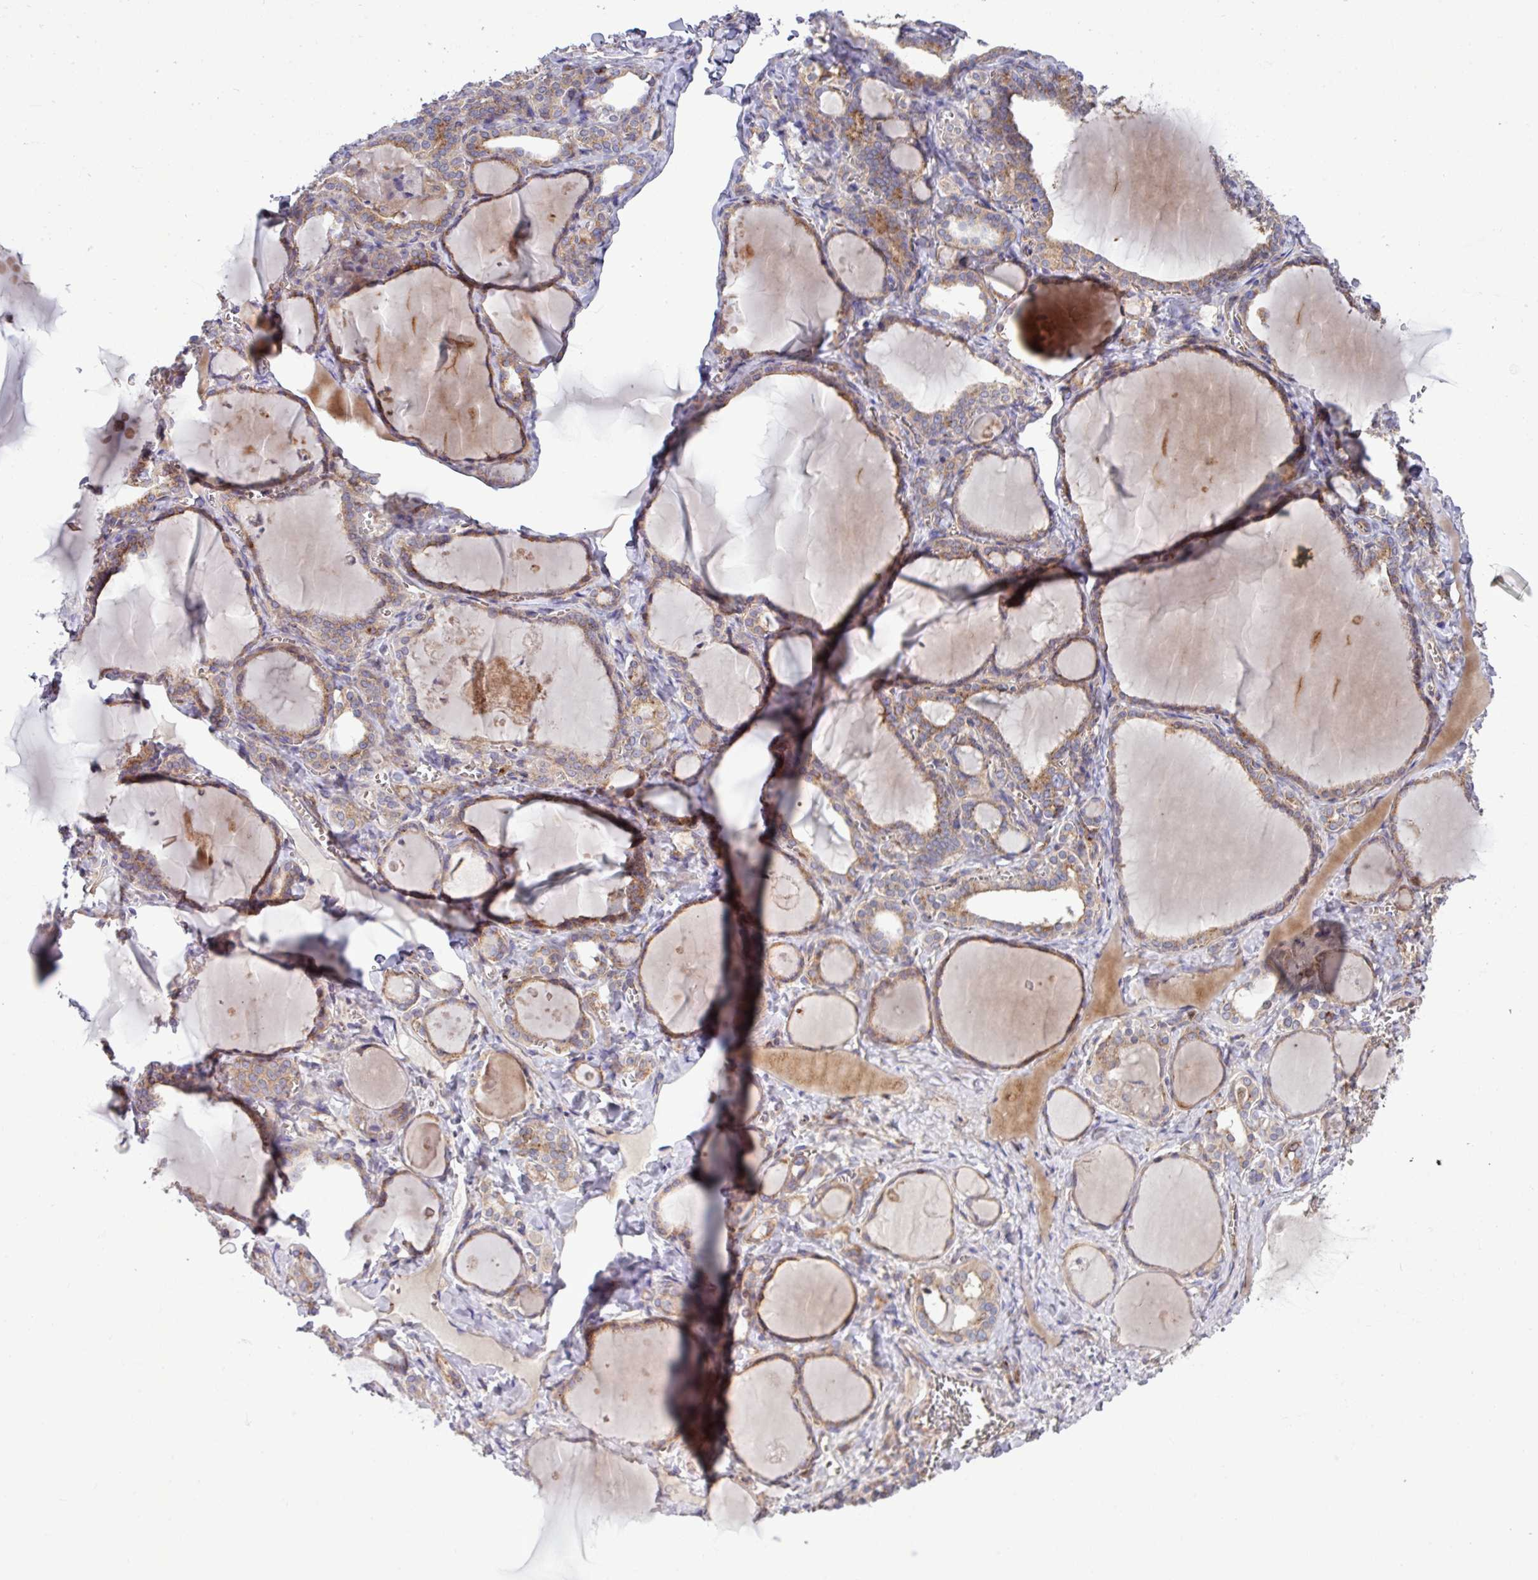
{"staining": {"intensity": "strong", "quantity": "25%-75%", "location": "cytoplasmic/membranous"}, "tissue": "thyroid gland", "cell_type": "Glandular cells", "image_type": "normal", "snomed": [{"axis": "morphology", "description": "Normal tissue, NOS"}, {"axis": "topography", "description": "Thyroid gland"}], "caption": "There is high levels of strong cytoplasmic/membranous expression in glandular cells of benign thyroid gland, as demonstrated by immunohistochemical staining (brown color).", "gene": "LSM12", "patient": {"sex": "female", "age": 42}}